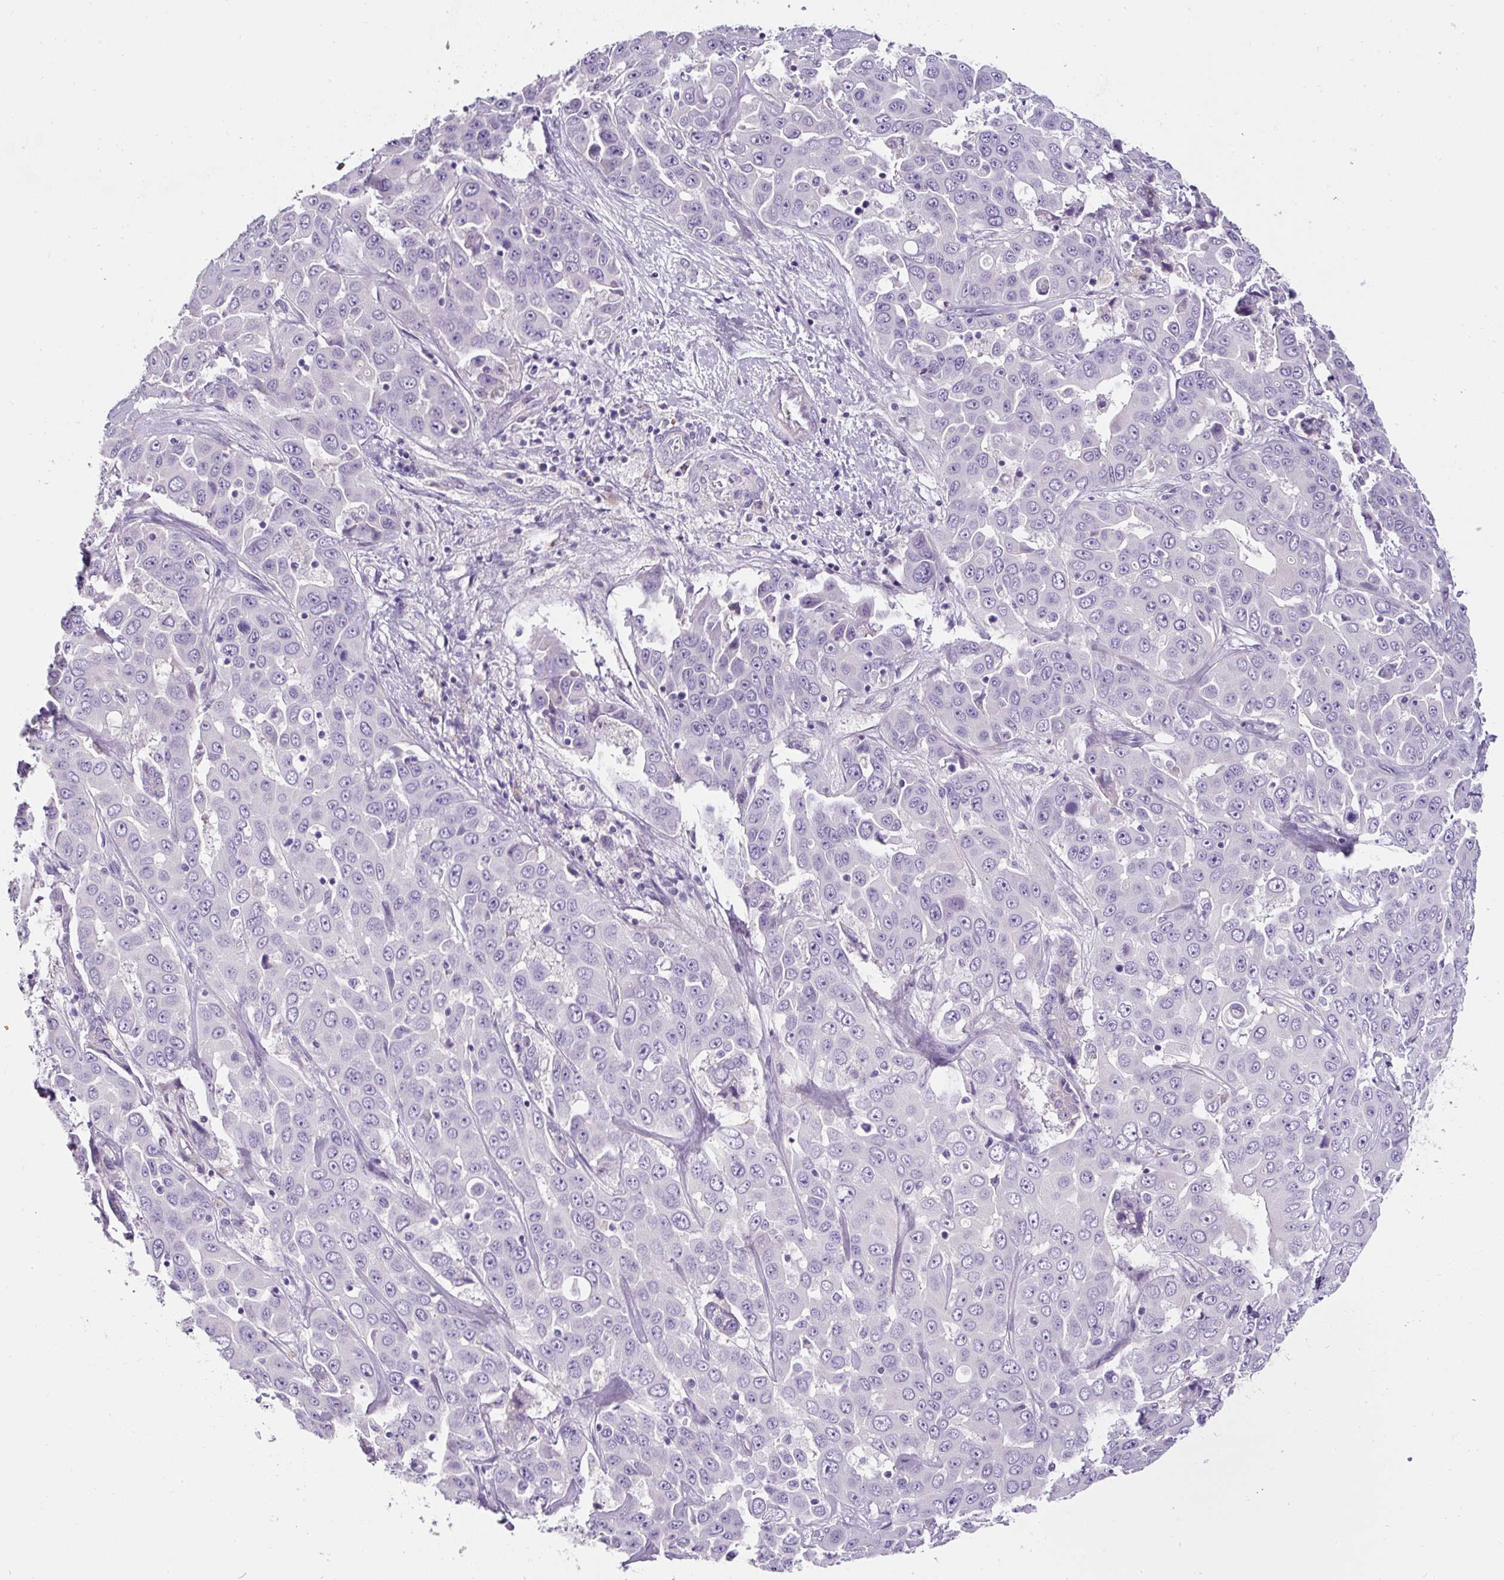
{"staining": {"intensity": "negative", "quantity": "none", "location": "none"}, "tissue": "liver cancer", "cell_type": "Tumor cells", "image_type": "cancer", "snomed": [{"axis": "morphology", "description": "Cholangiocarcinoma"}, {"axis": "topography", "description": "Liver"}], "caption": "This is an immunohistochemistry (IHC) image of liver cholangiocarcinoma. There is no staining in tumor cells.", "gene": "OR14A2", "patient": {"sex": "female", "age": 52}}